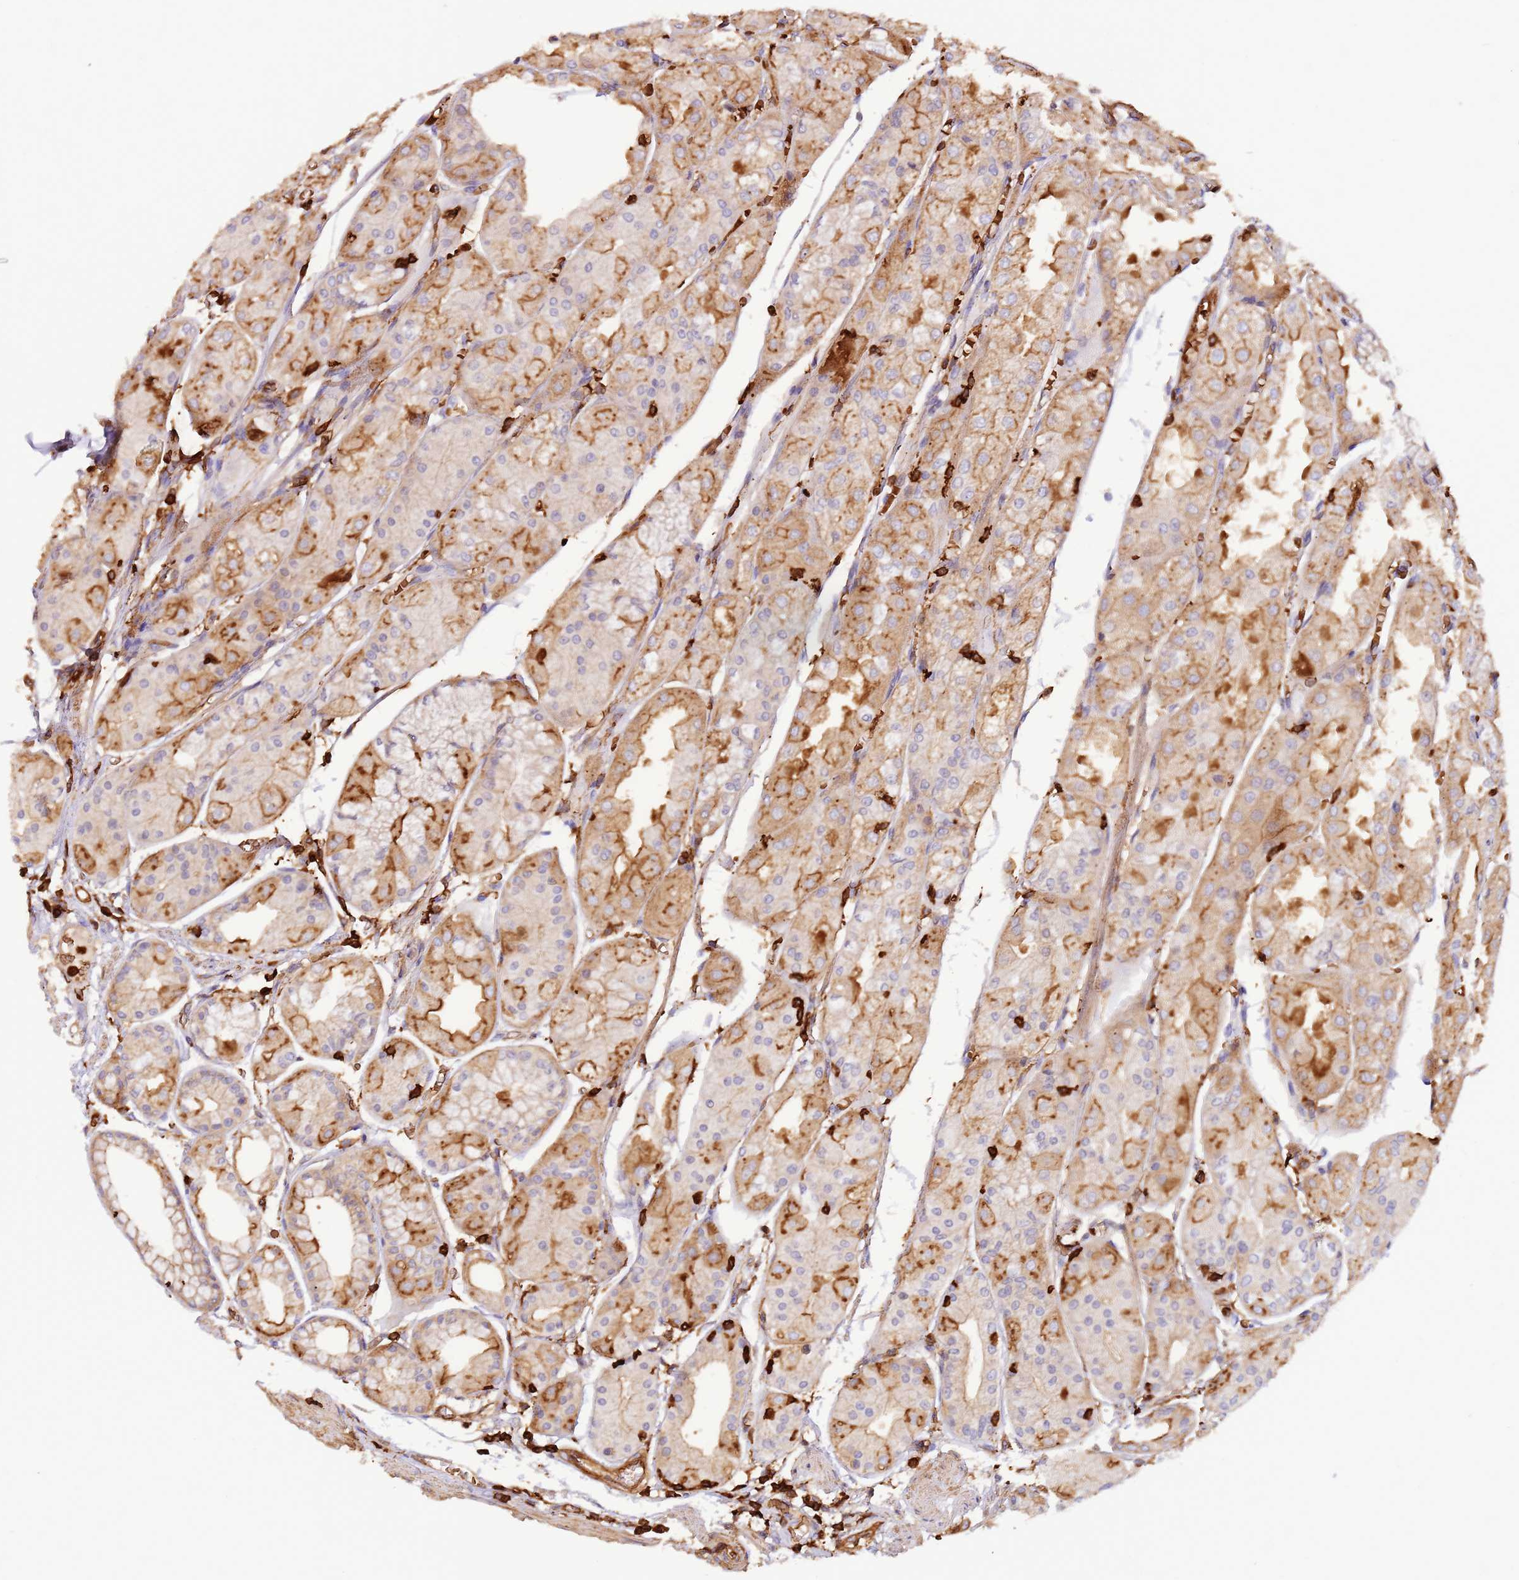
{"staining": {"intensity": "strong", "quantity": "25%-75%", "location": "cytoplasmic/membranous"}, "tissue": "stomach", "cell_type": "Glandular cells", "image_type": "normal", "snomed": [{"axis": "morphology", "description": "Normal tissue, NOS"}, {"axis": "topography", "description": "Stomach, upper"}], "caption": "Glandular cells show high levels of strong cytoplasmic/membranous positivity in about 25%-75% of cells in unremarkable stomach. (DAB IHC with brightfield microscopy, high magnification).", "gene": "OR6P1", "patient": {"sex": "male", "age": 72}}